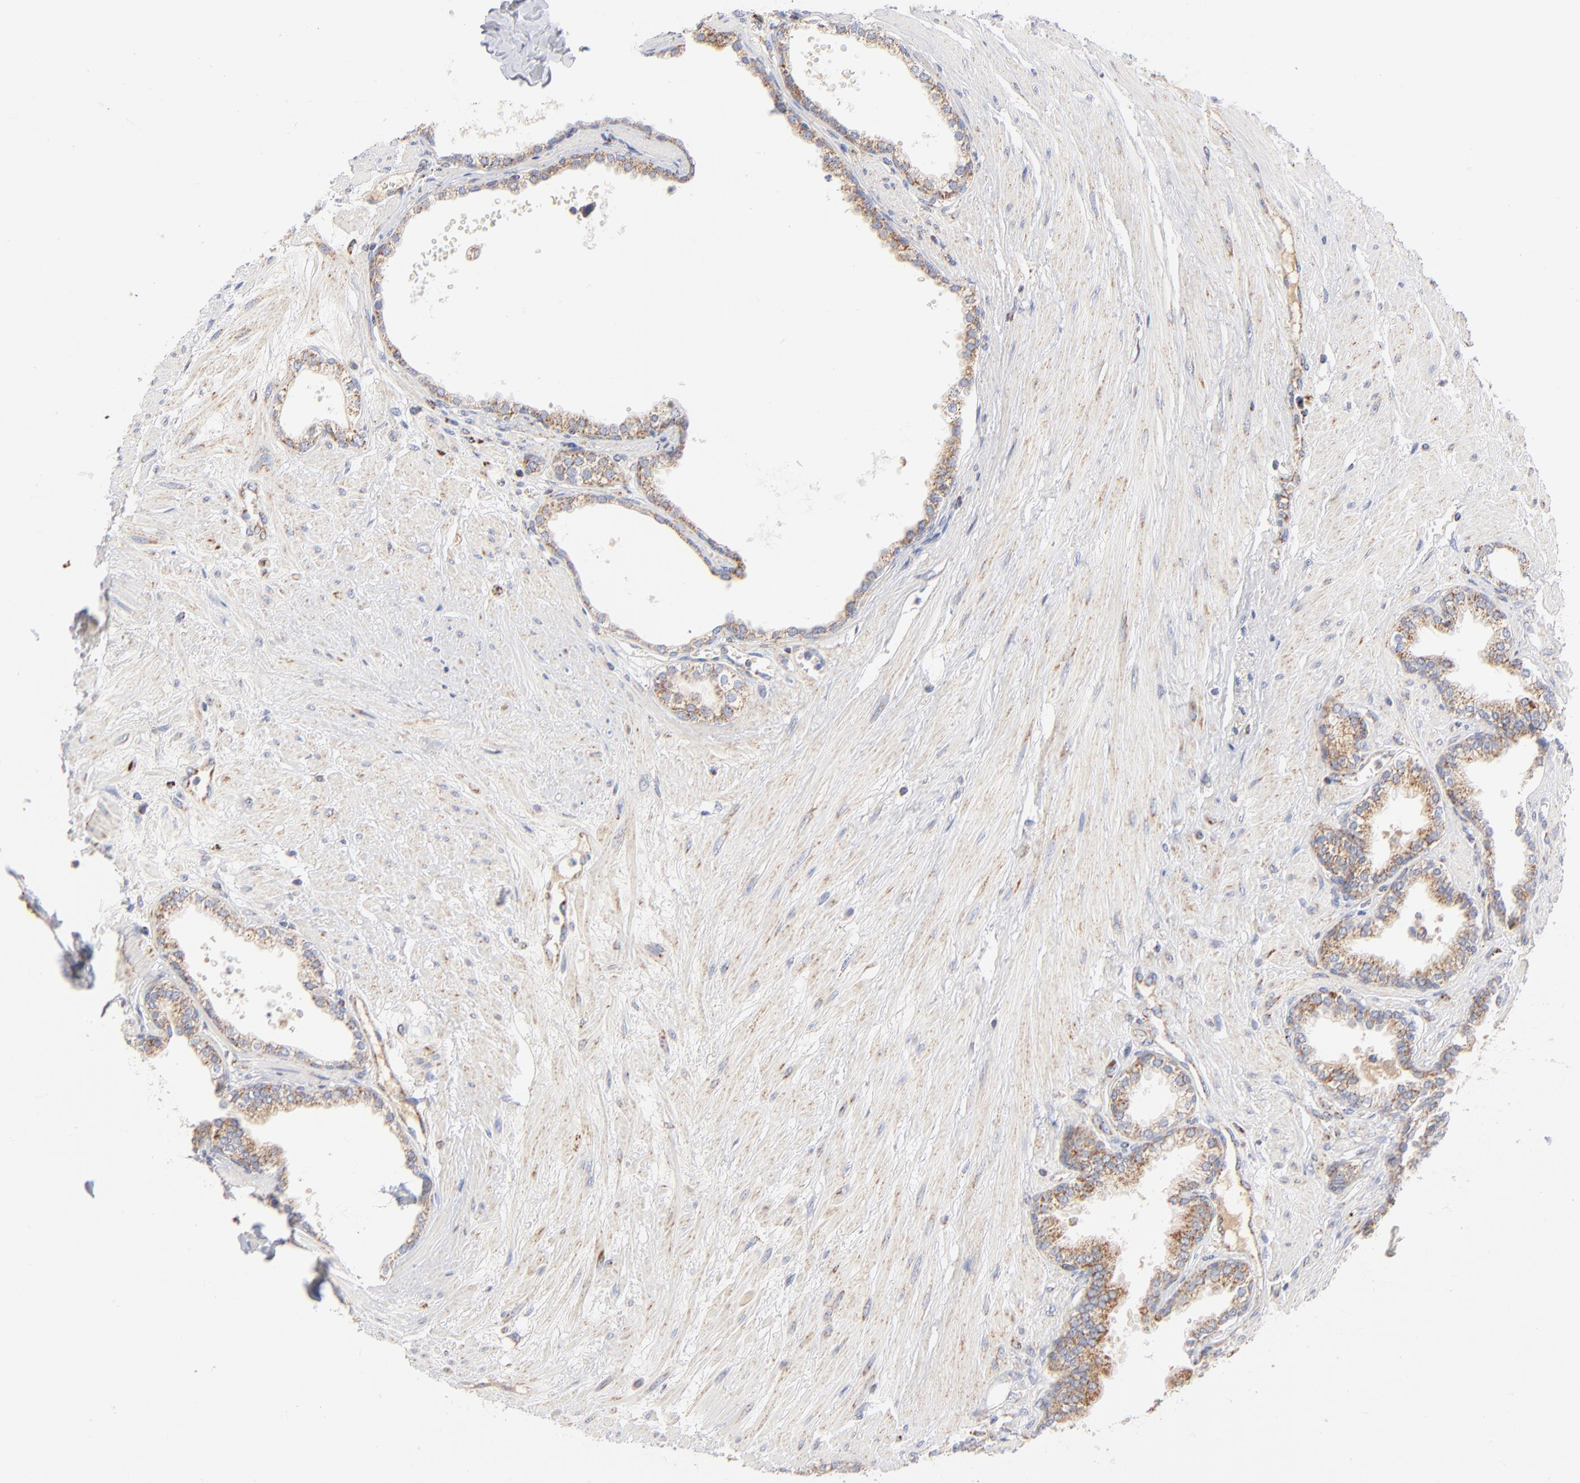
{"staining": {"intensity": "moderate", "quantity": "25%-75%", "location": "cytoplasmic/membranous"}, "tissue": "prostate", "cell_type": "Glandular cells", "image_type": "normal", "snomed": [{"axis": "morphology", "description": "Normal tissue, NOS"}, {"axis": "topography", "description": "Prostate"}], "caption": "Immunohistochemical staining of normal human prostate reveals moderate cytoplasmic/membranous protein staining in approximately 25%-75% of glandular cells. The protein of interest is stained brown, and the nuclei are stained in blue (DAB IHC with brightfield microscopy, high magnification).", "gene": "DLAT", "patient": {"sex": "male", "age": 64}}